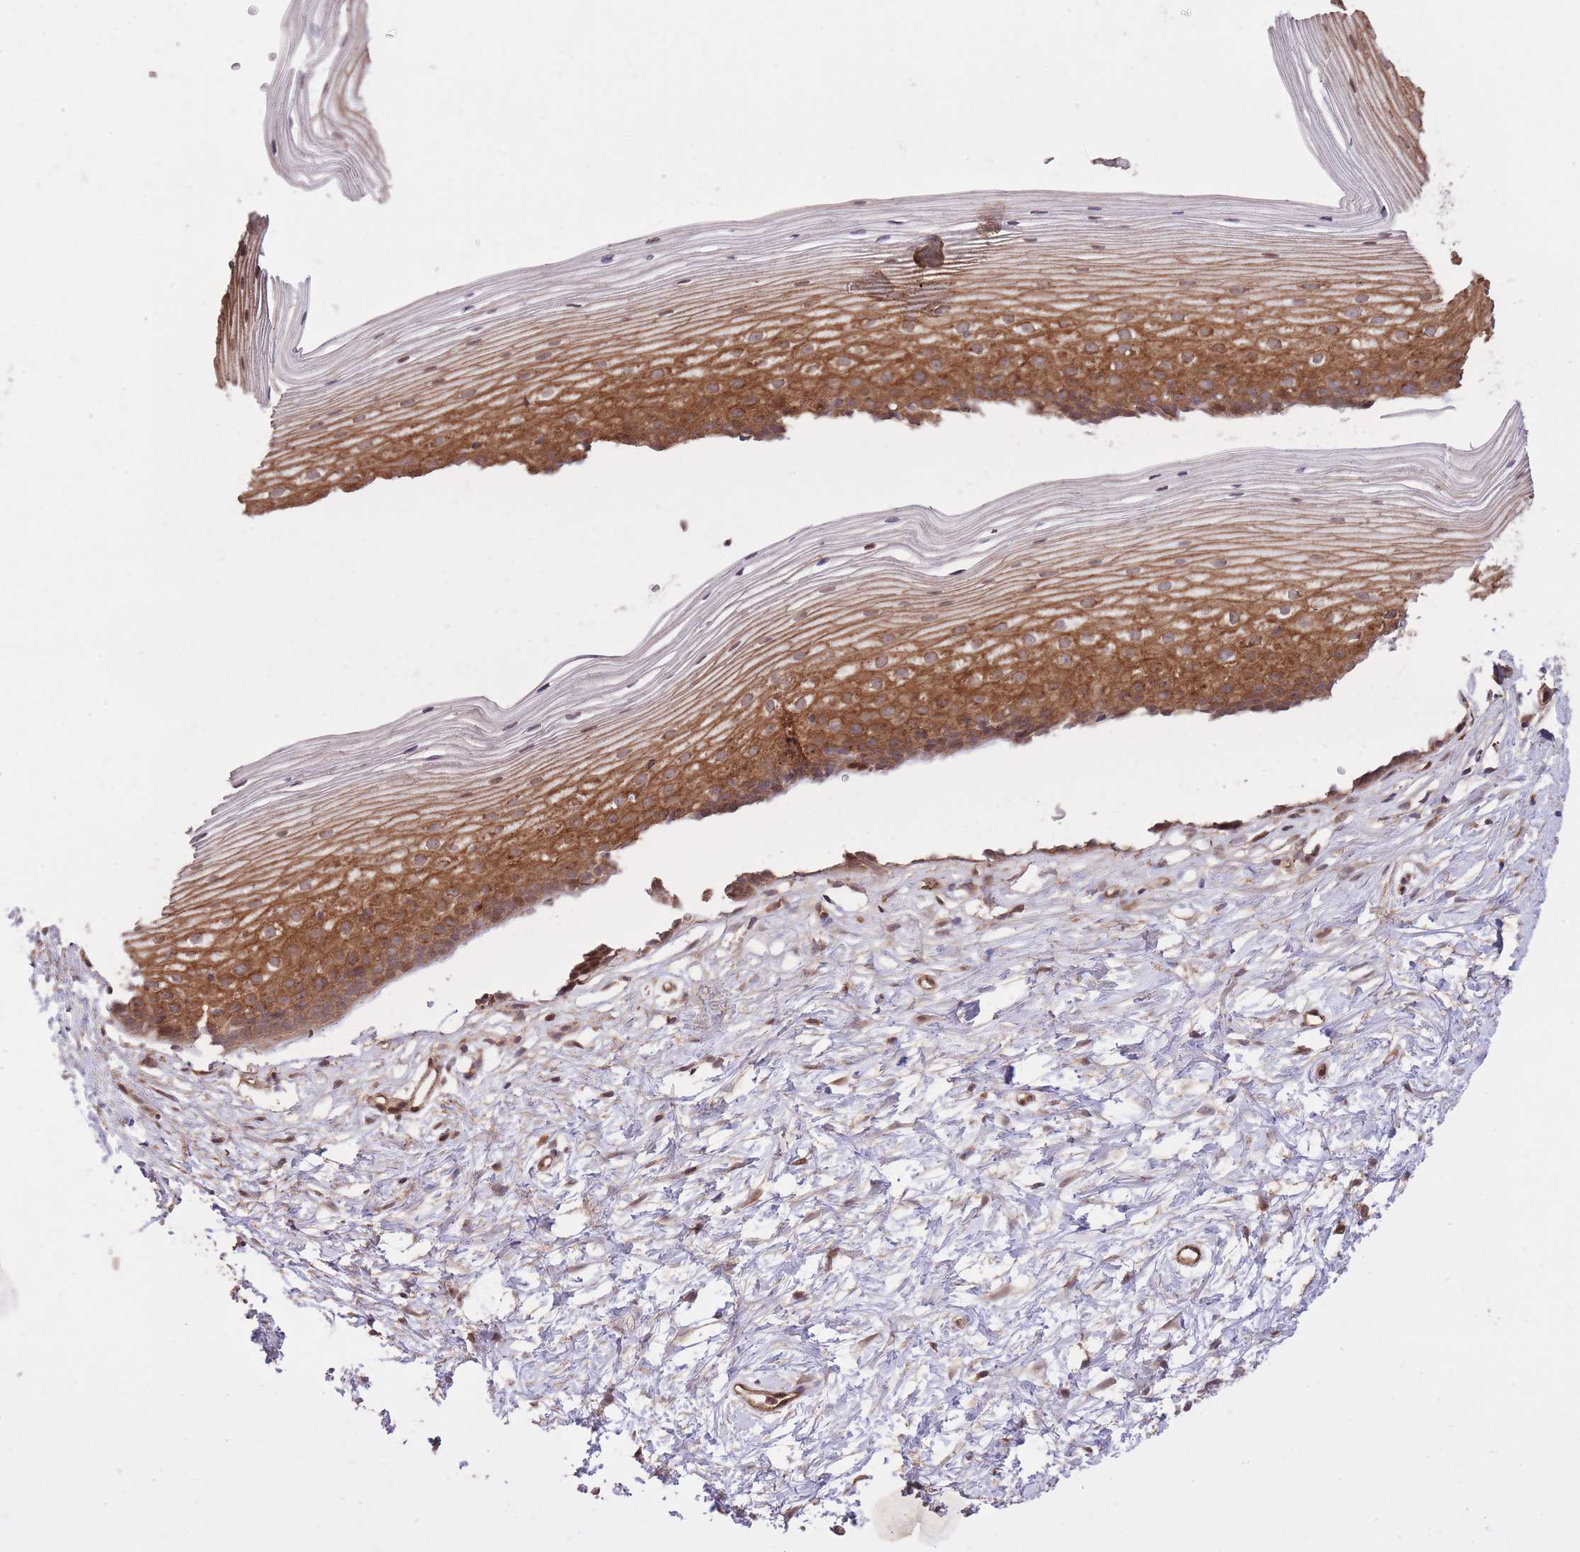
{"staining": {"intensity": "moderate", "quantity": "<25%", "location": "cytoplasmic/membranous"}, "tissue": "cervix", "cell_type": "Glandular cells", "image_type": "normal", "snomed": [{"axis": "morphology", "description": "Normal tissue, NOS"}, {"axis": "topography", "description": "Cervix"}], "caption": "This photomicrograph shows IHC staining of normal cervix, with low moderate cytoplasmic/membranous staining in about <25% of glandular cells.", "gene": "PLD1", "patient": {"sex": "female", "age": 40}}